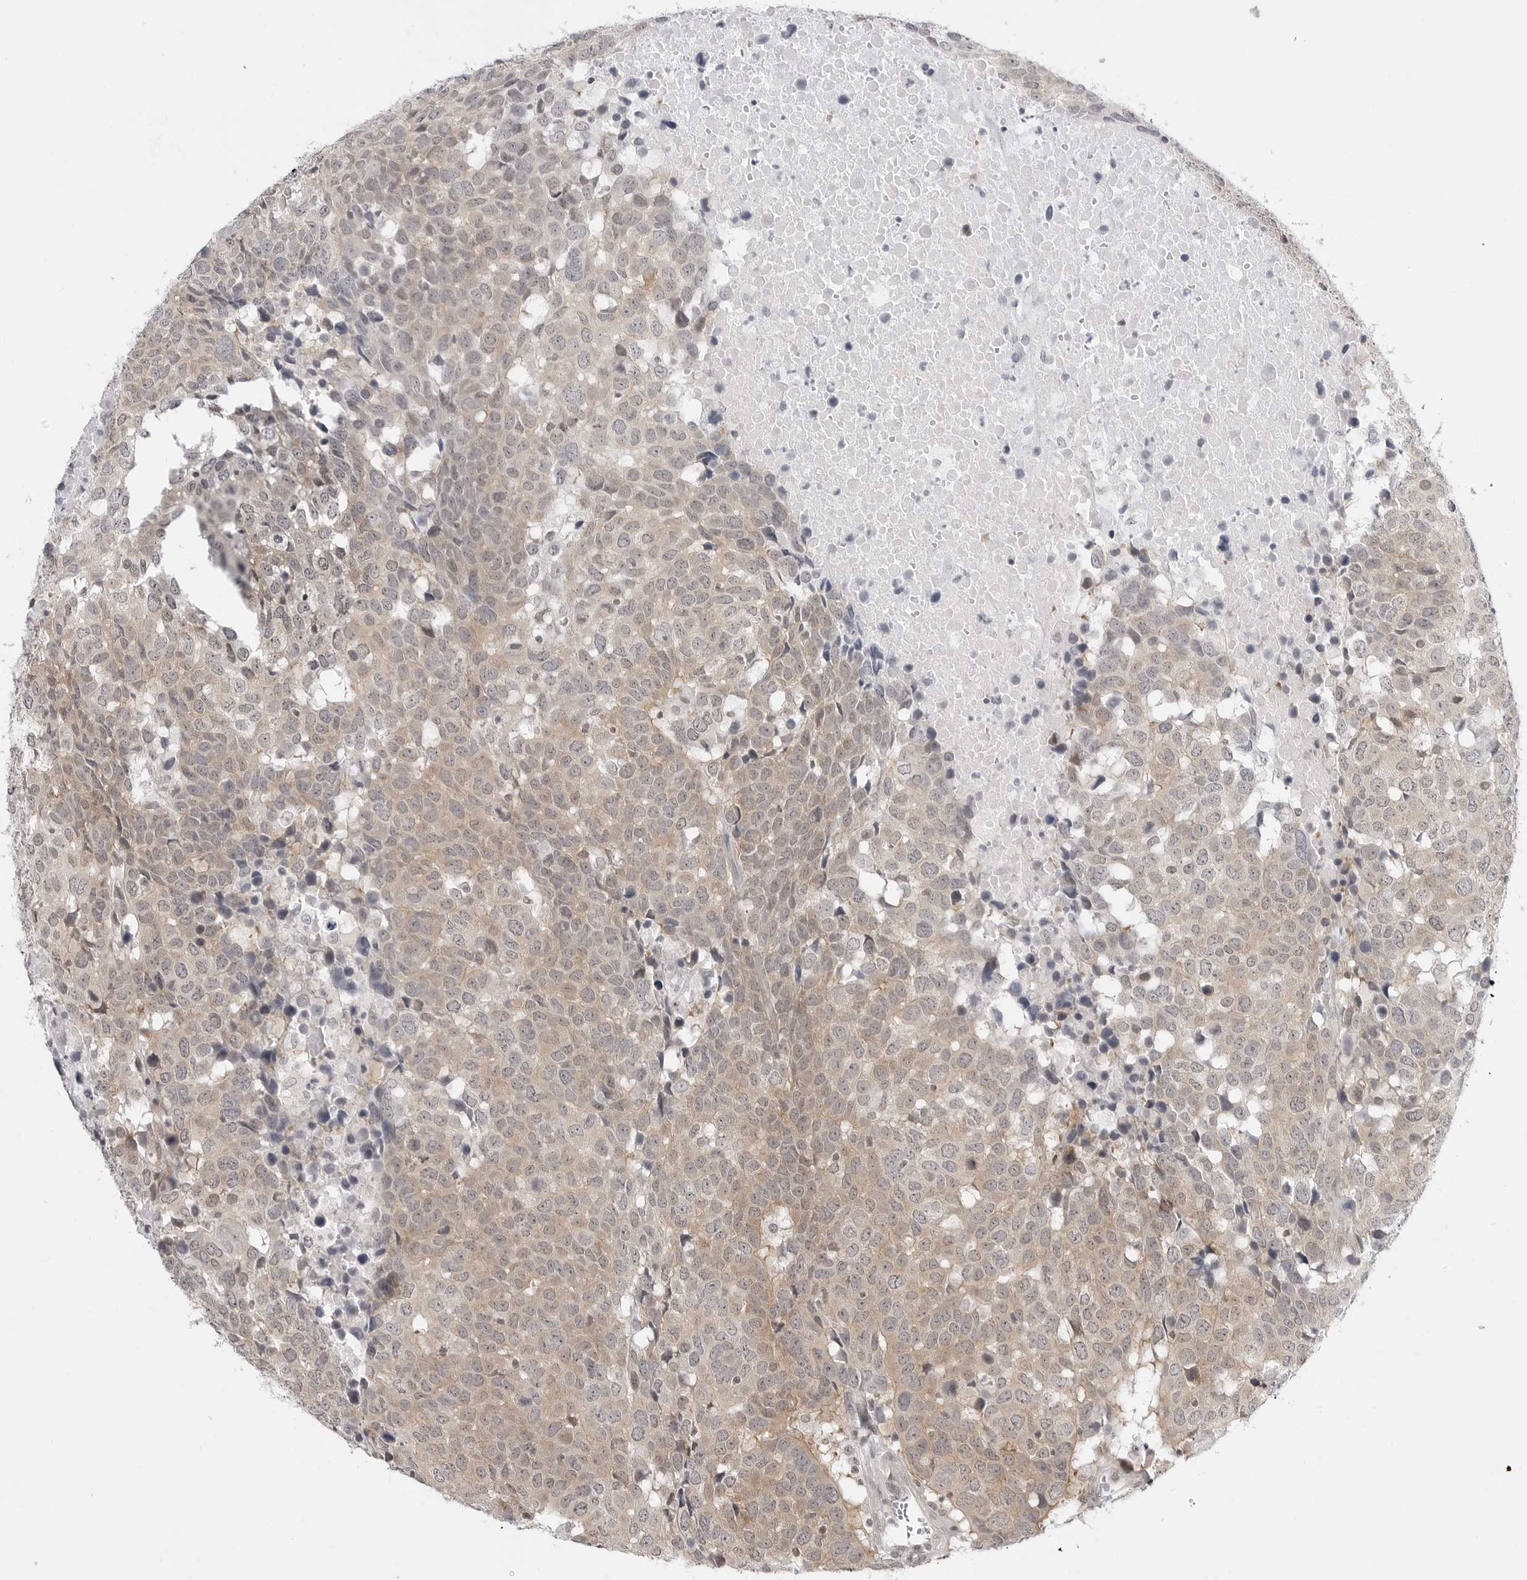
{"staining": {"intensity": "weak", "quantity": "25%-75%", "location": "cytoplasmic/membranous"}, "tissue": "head and neck cancer", "cell_type": "Tumor cells", "image_type": "cancer", "snomed": [{"axis": "morphology", "description": "Squamous cell carcinoma, NOS"}, {"axis": "topography", "description": "Head-Neck"}], "caption": "Head and neck cancer (squamous cell carcinoma) stained with a protein marker demonstrates weak staining in tumor cells.", "gene": "PPP2R5C", "patient": {"sex": "male", "age": 66}}